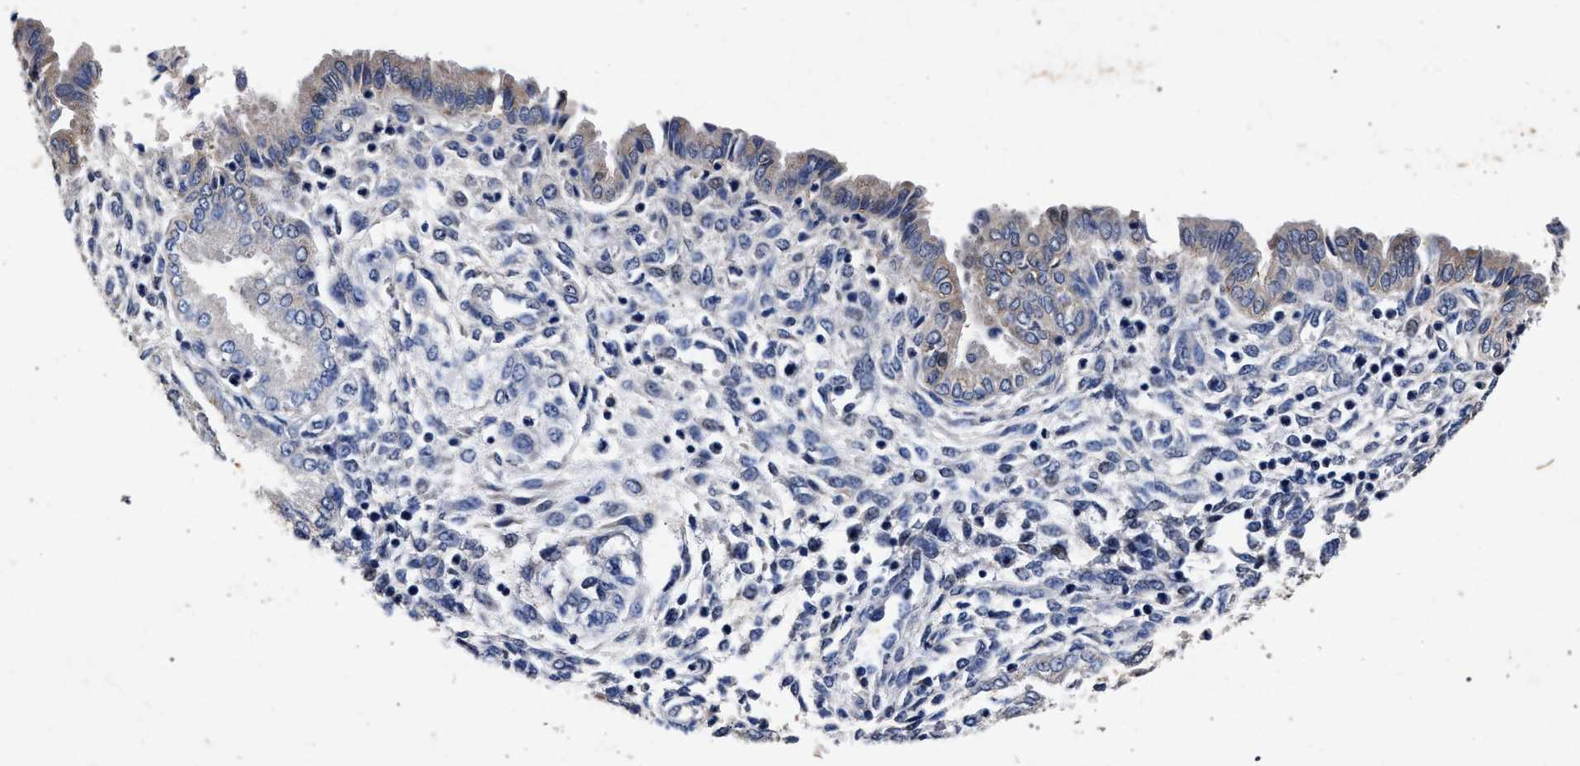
{"staining": {"intensity": "negative", "quantity": "none", "location": "none"}, "tissue": "endometrium", "cell_type": "Cells in endometrial stroma", "image_type": "normal", "snomed": [{"axis": "morphology", "description": "Normal tissue, NOS"}, {"axis": "topography", "description": "Endometrium"}], "caption": "Photomicrograph shows no protein positivity in cells in endometrial stroma of benign endometrium.", "gene": "ATP1A2", "patient": {"sex": "female", "age": 33}}